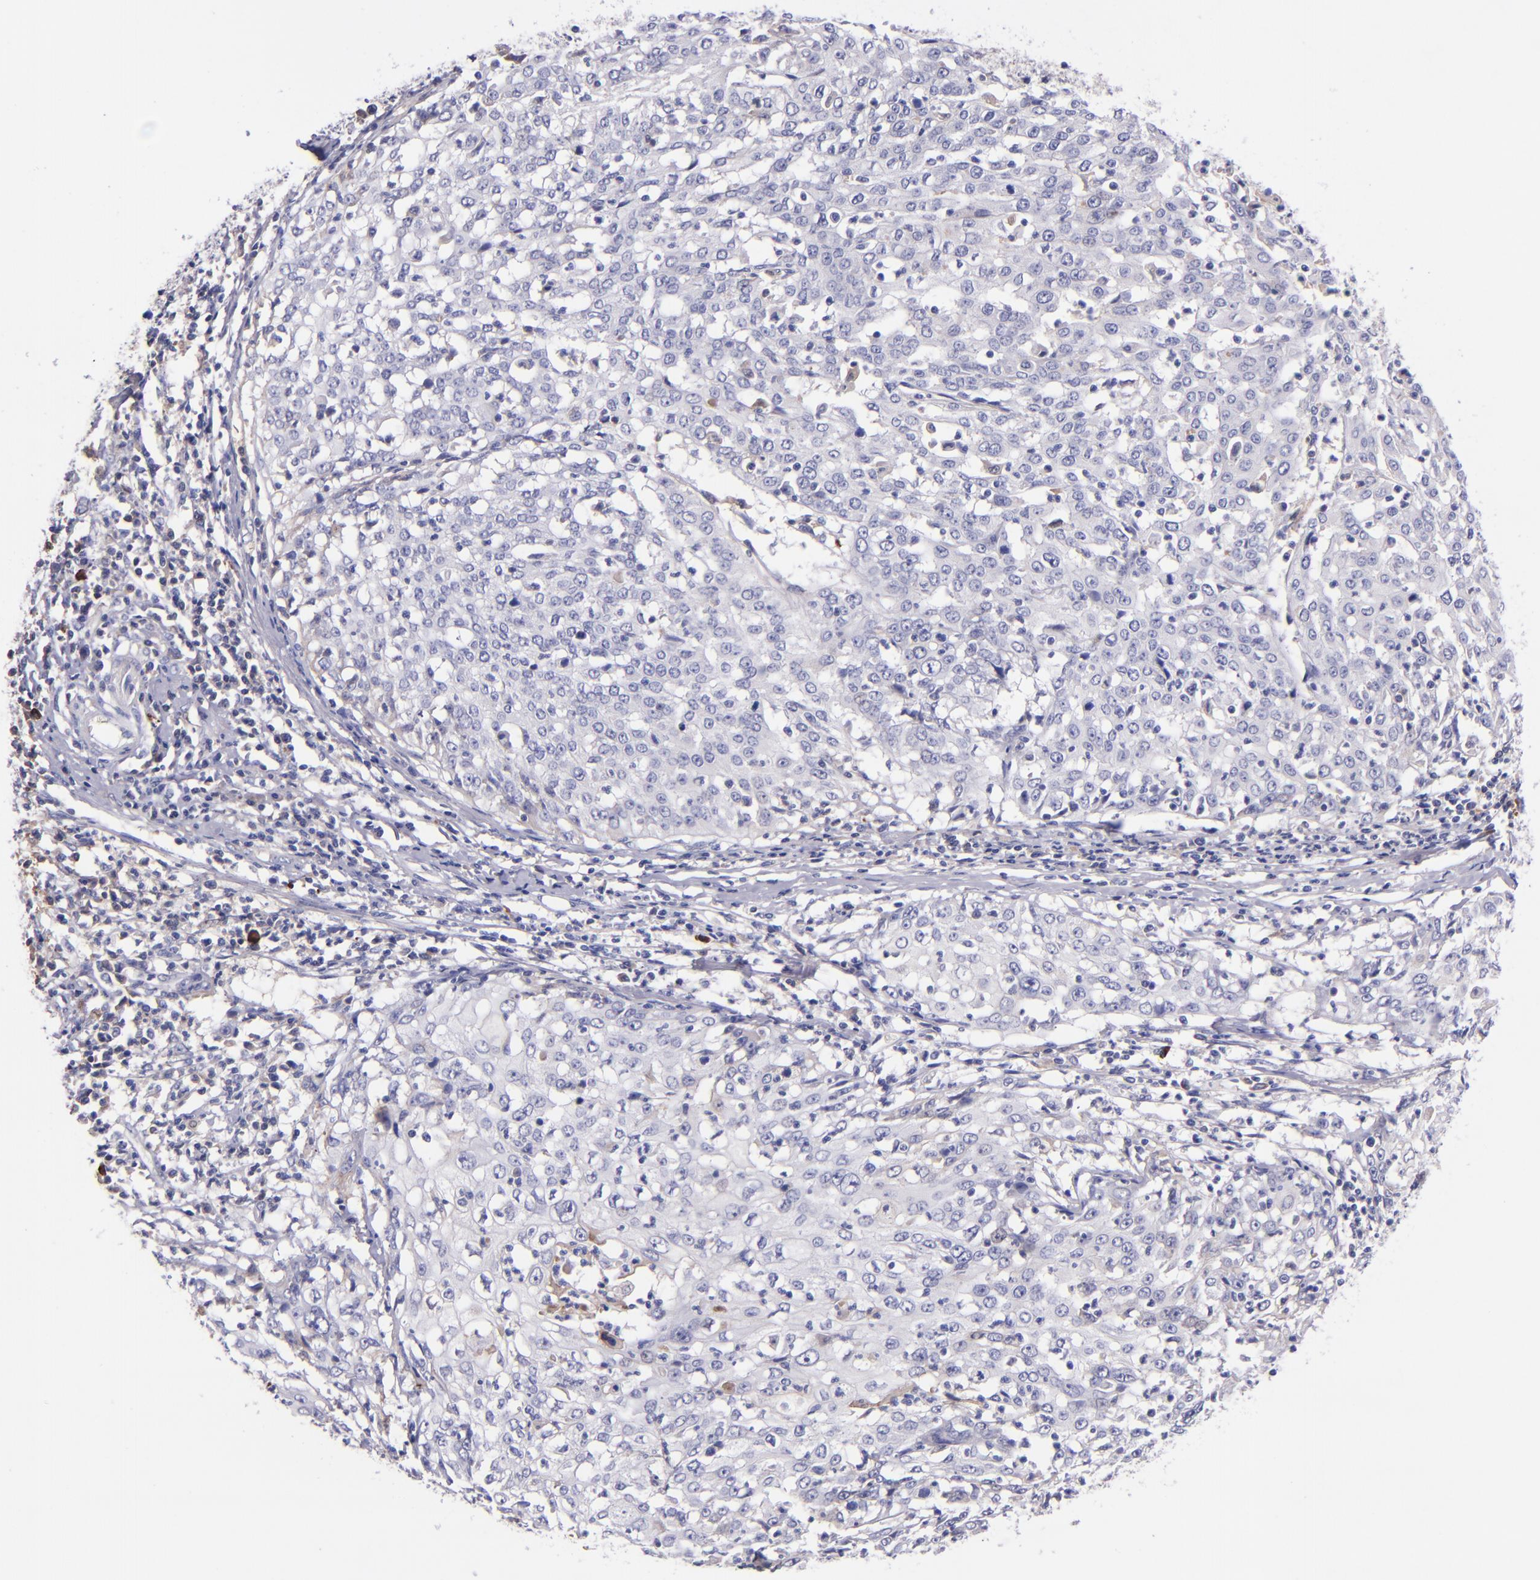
{"staining": {"intensity": "negative", "quantity": "none", "location": "none"}, "tissue": "cervical cancer", "cell_type": "Tumor cells", "image_type": "cancer", "snomed": [{"axis": "morphology", "description": "Squamous cell carcinoma, NOS"}, {"axis": "topography", "description": "Cervix"}], "caption": "Micrograph shows no protein staining in tumor cells of cervical cancer (squamous cell carcinoma) tissue.", "gene": "KNG1", "patient": {"sex": "female", "age": 39}}